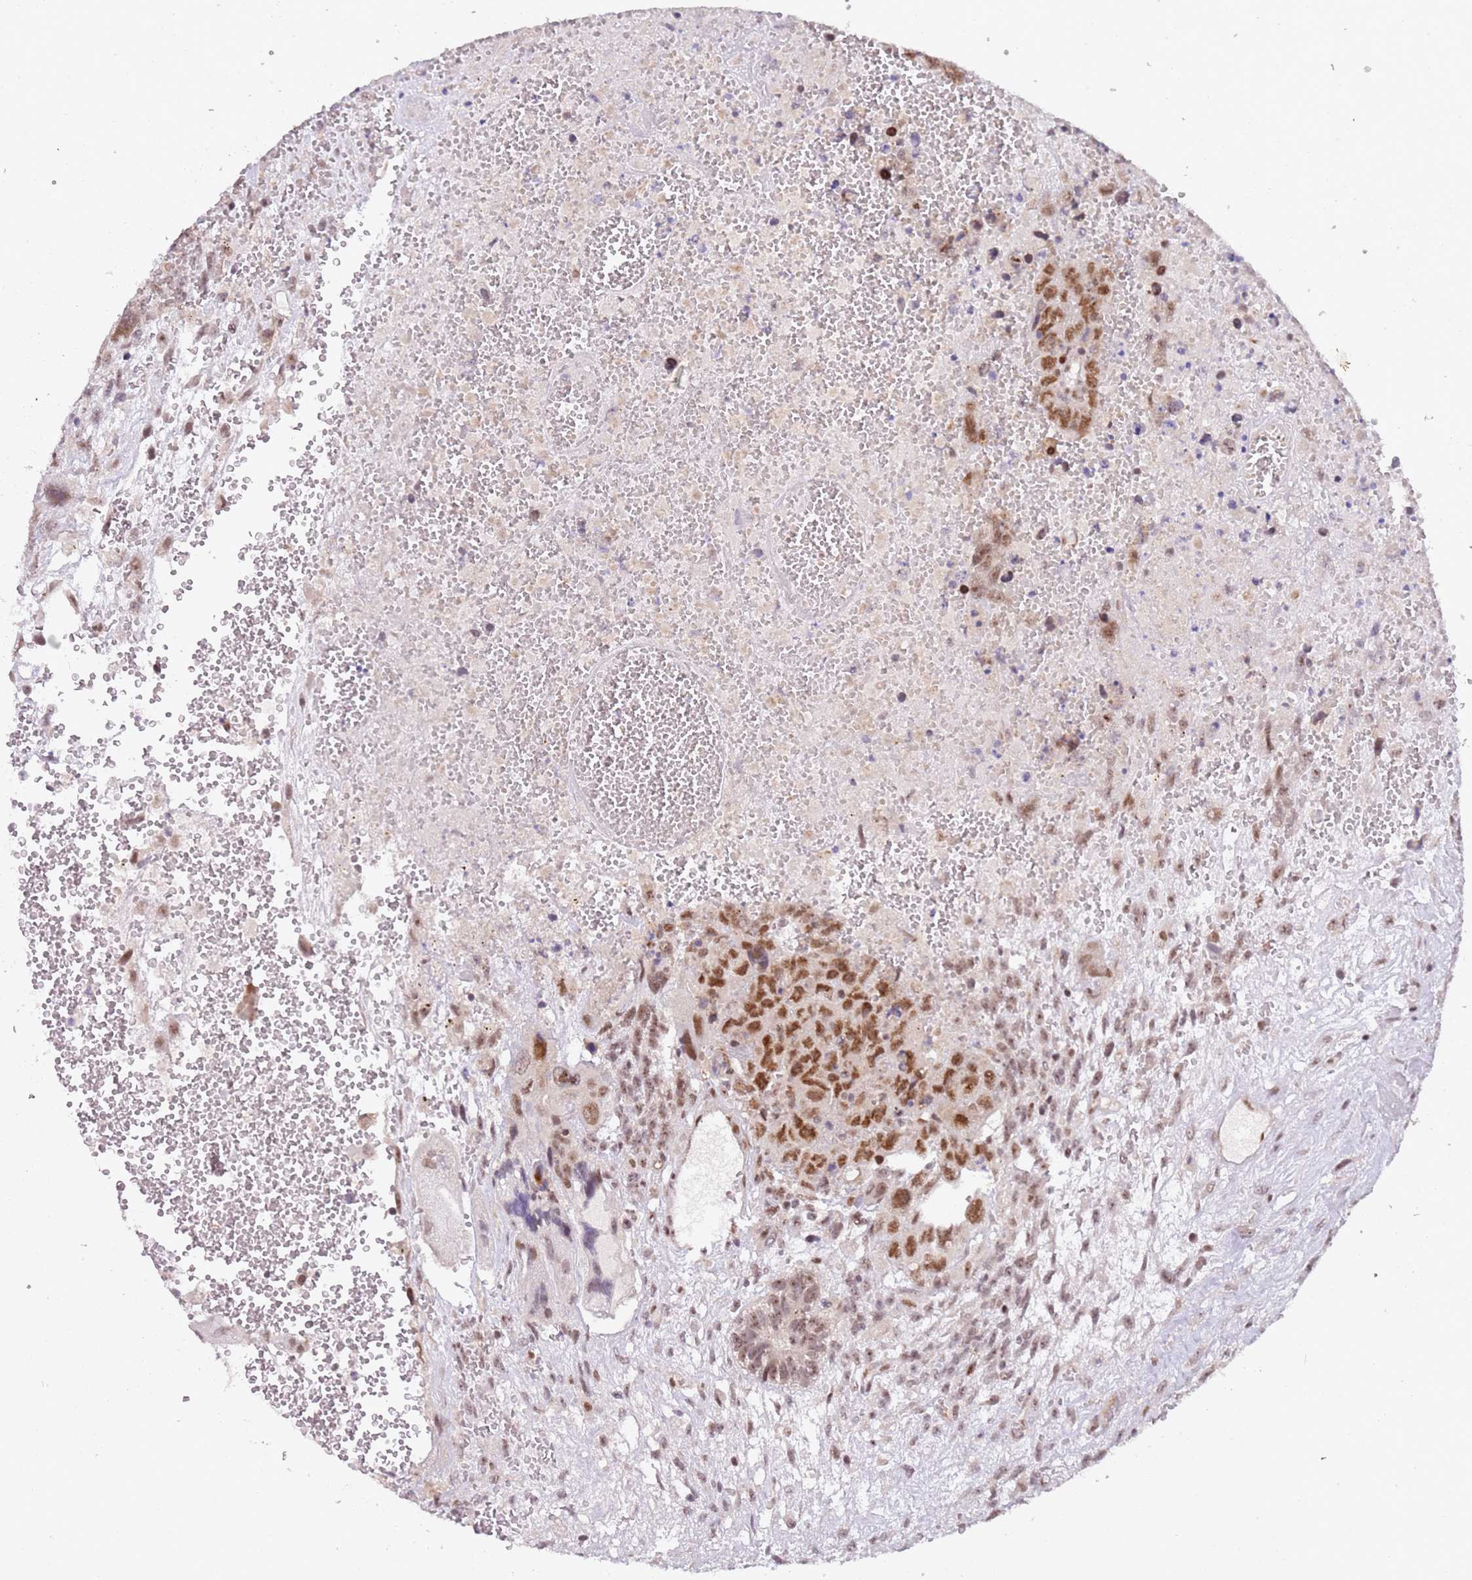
{"staining": {"intensity": "moderate", "quantity": ">75%", "location": "nuclear"}, "tissue": "testis cancer", "cell_type": "Tumor cells", "image_type": "cancer", "snomed": [{"axis": "morphology", "description": "Carcinoma, Embryonal, NOS"}, {"axis": "topography", "description": "Testis"}], "caption": "Immunohistochemistry micrograph of human embryonal carcinoma (testis) stained for a protein (brown), which displays medium levels of moderate nuclear positivity in approximately >75% of tumor cells.", "gene": "LGALSL", "patient": {"sex": "male", "age": 28}}